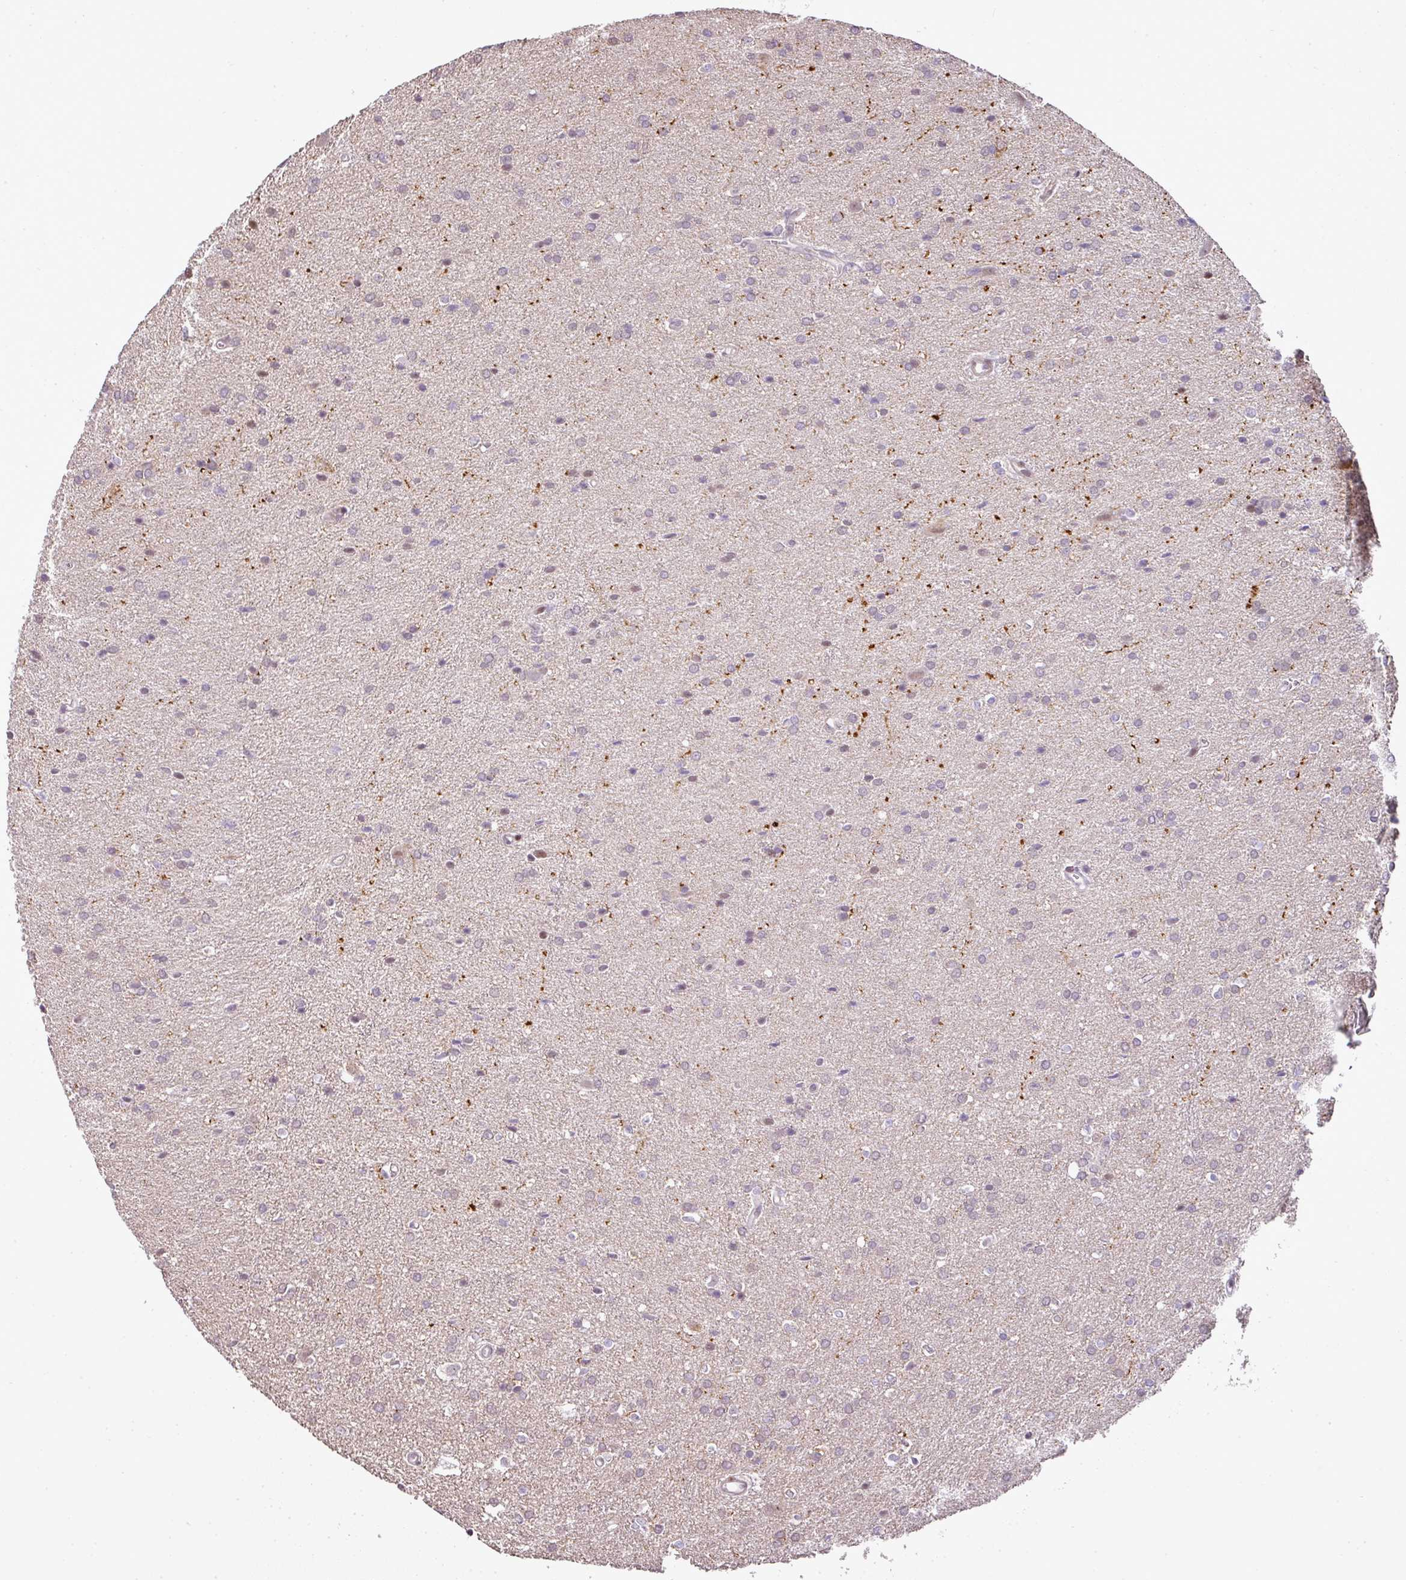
{"staining": {"intensity": "negative", "quantity": "none", "location": "none"}, "tissue": "glioma", "cell_type": "Tumor cells", "image_type": "cancer", "snomed": [{"axis": "morphology", "description": "Glioma, malignant, Low grade"}, {"axis": "topography", "description": "Brain"}], "caption": "An immunohistochemistry image of glioma is shown. There is no staining in tumor cells of glioma.", "gene": "MYSM1", "patient": {"sex": "female", "age": 34}}